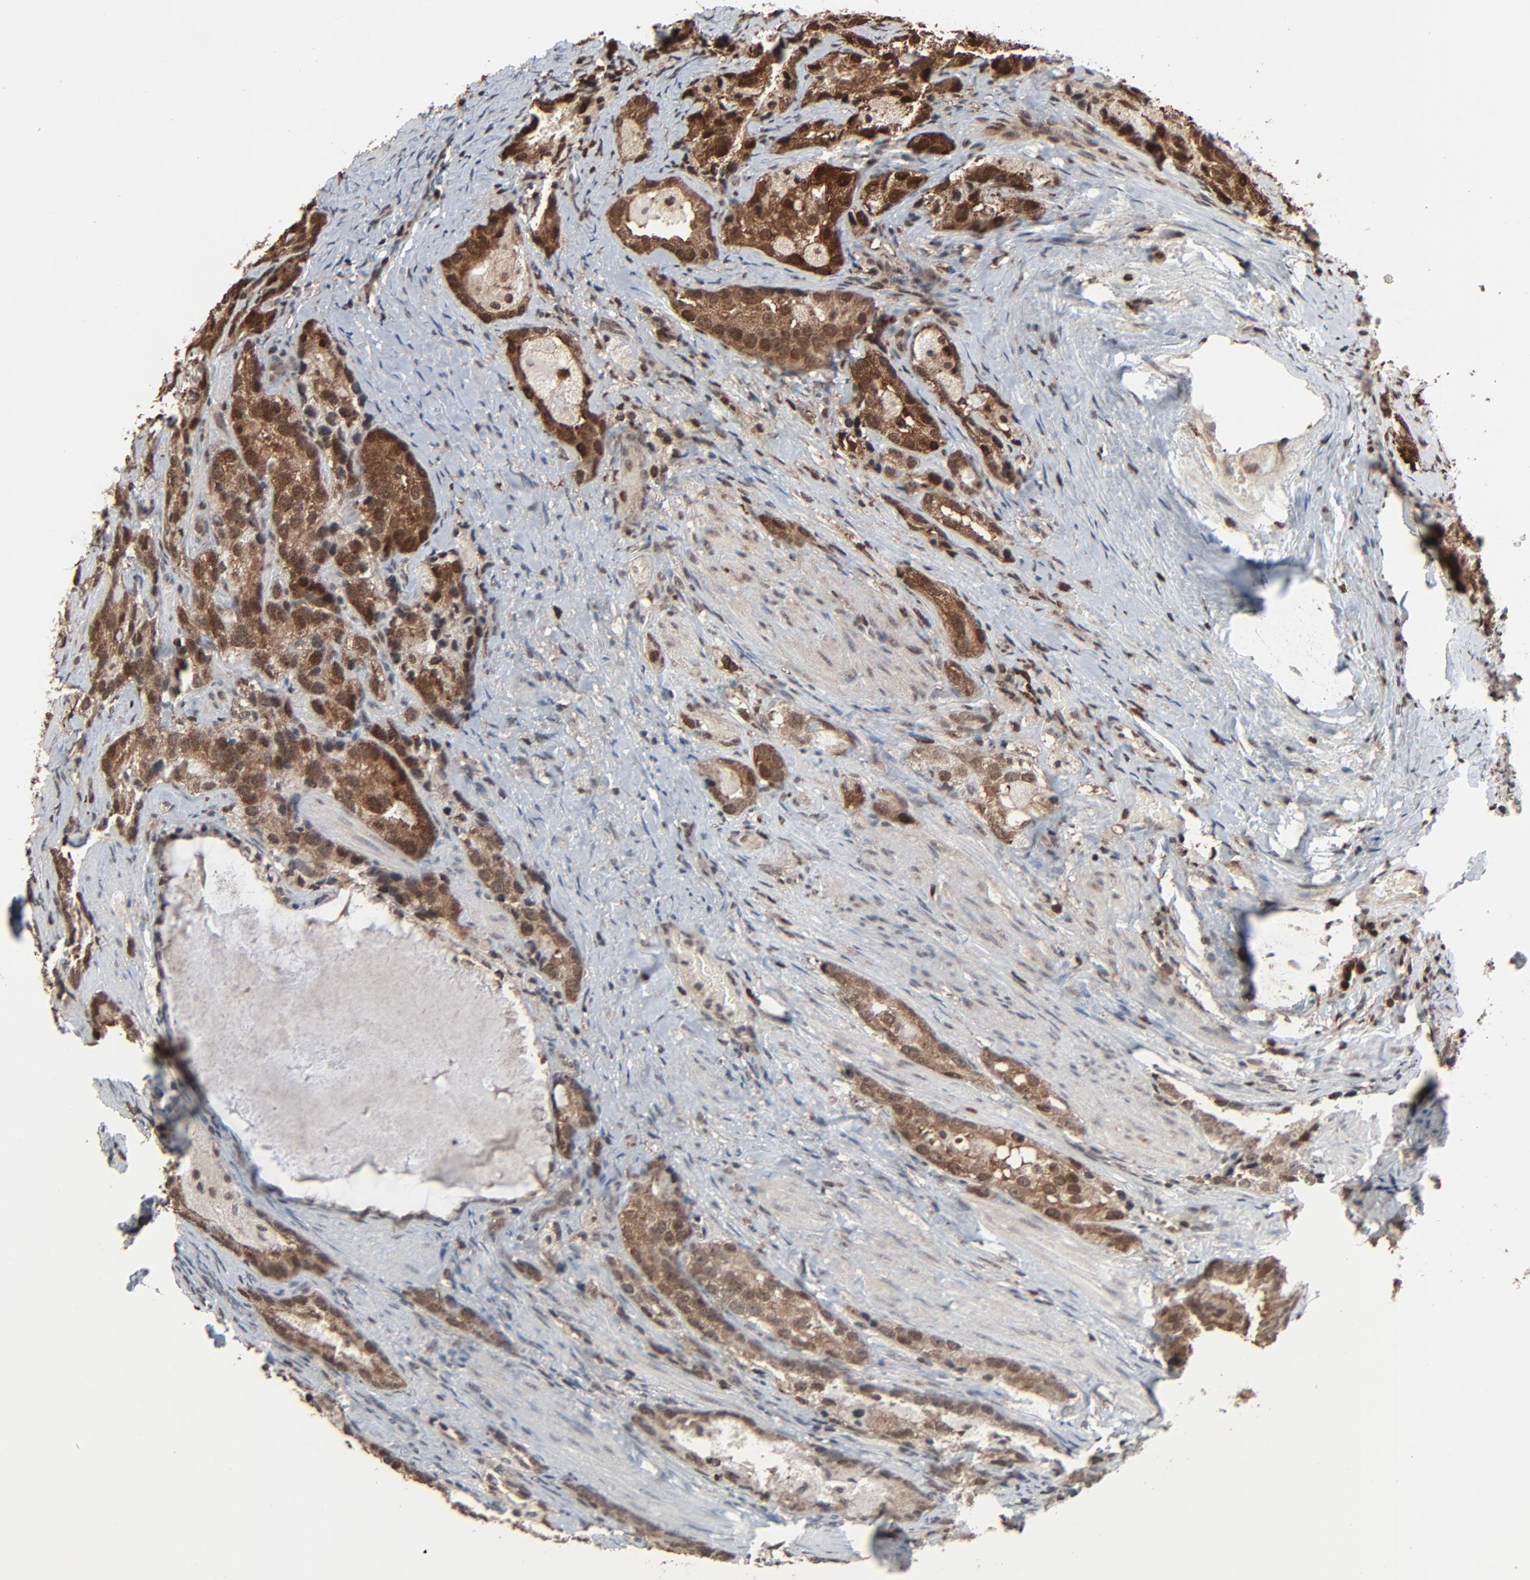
{"staining": {"intensity": "moderate", "quantity": ">75%", "location": "cytoplasmic/membranous,nuclear"}, "tissue": "prostate cancer", "cell_type": "Tumor cells", "image_type": "cancer", "snomed": [{"axis": "morphology", "description": "Adenocarcinoma, High grade"}, {"axis": "topography", "description": "Prostate"}], "caption": "High-grade adenocarcinoma (prostate) tissue shows moderate cytoplasmic/membranous and nuclear expression in approximately >75% of tumor cells, visualized by immunohistochemistry.", "gene": "RPS6KA3", "patient": {"sex": "male", "age": 63}}